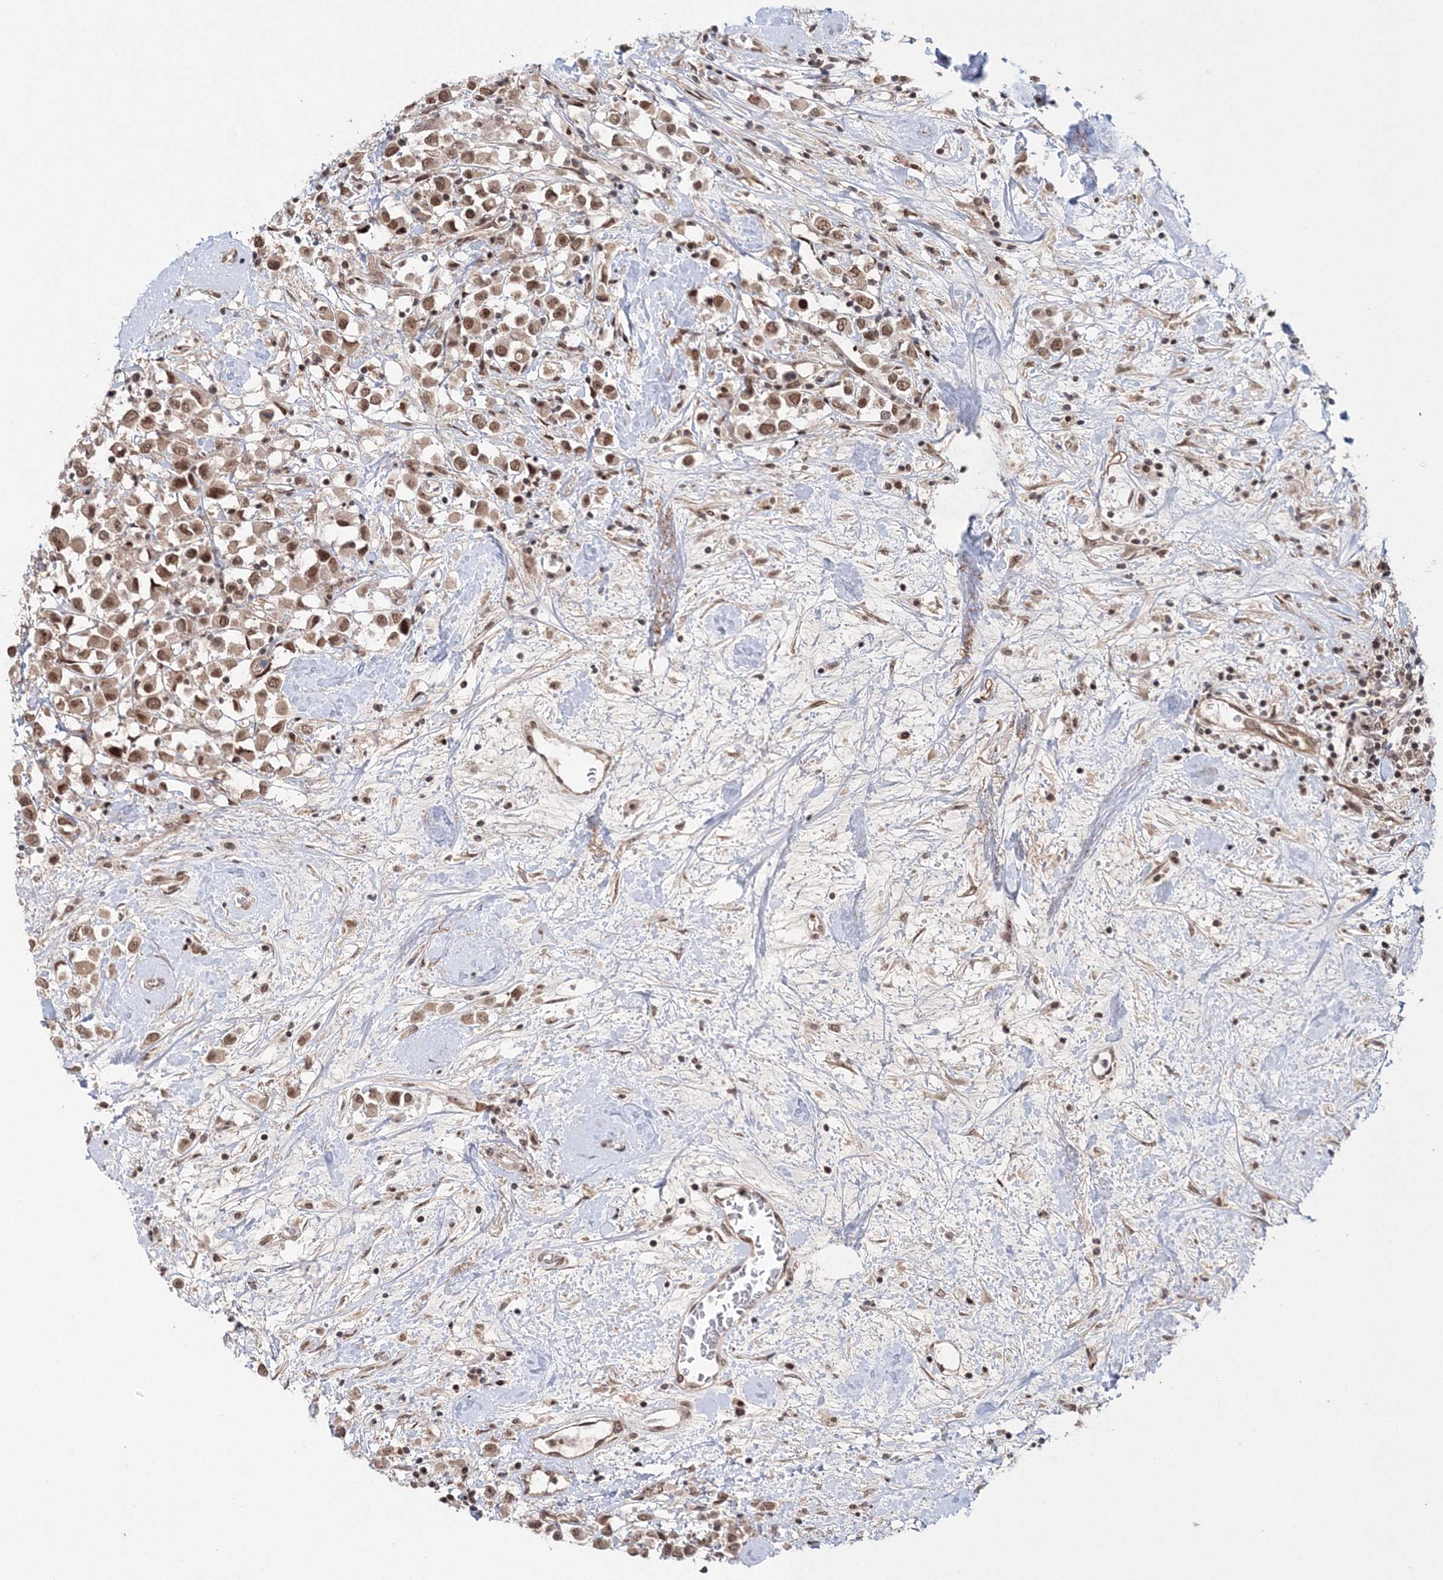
{"staining": {"intensity": "moderate", "quantity": ">75%", "location": "nuclear"}, "tissue": "breast cancer", "cell_type": "Tumor cells", "image_type": "cancer", "snomed": [{"axis": "morphology", "description": "Duct carcinoma"}, {"axis": "topography", "description": "Breast"}], "caption": "IHC photomicrograph of neoplastic tissue: human invasive ductal carcinoma (breast) stained using immunohistochemistry (IHC) displays medium levels of moderate protein expression localized specifically in the nuclear of tumor cells, appearing as a nuclear brown color.", "gene": "NOA1", "patient": {"sex": "female", "age": 61}}